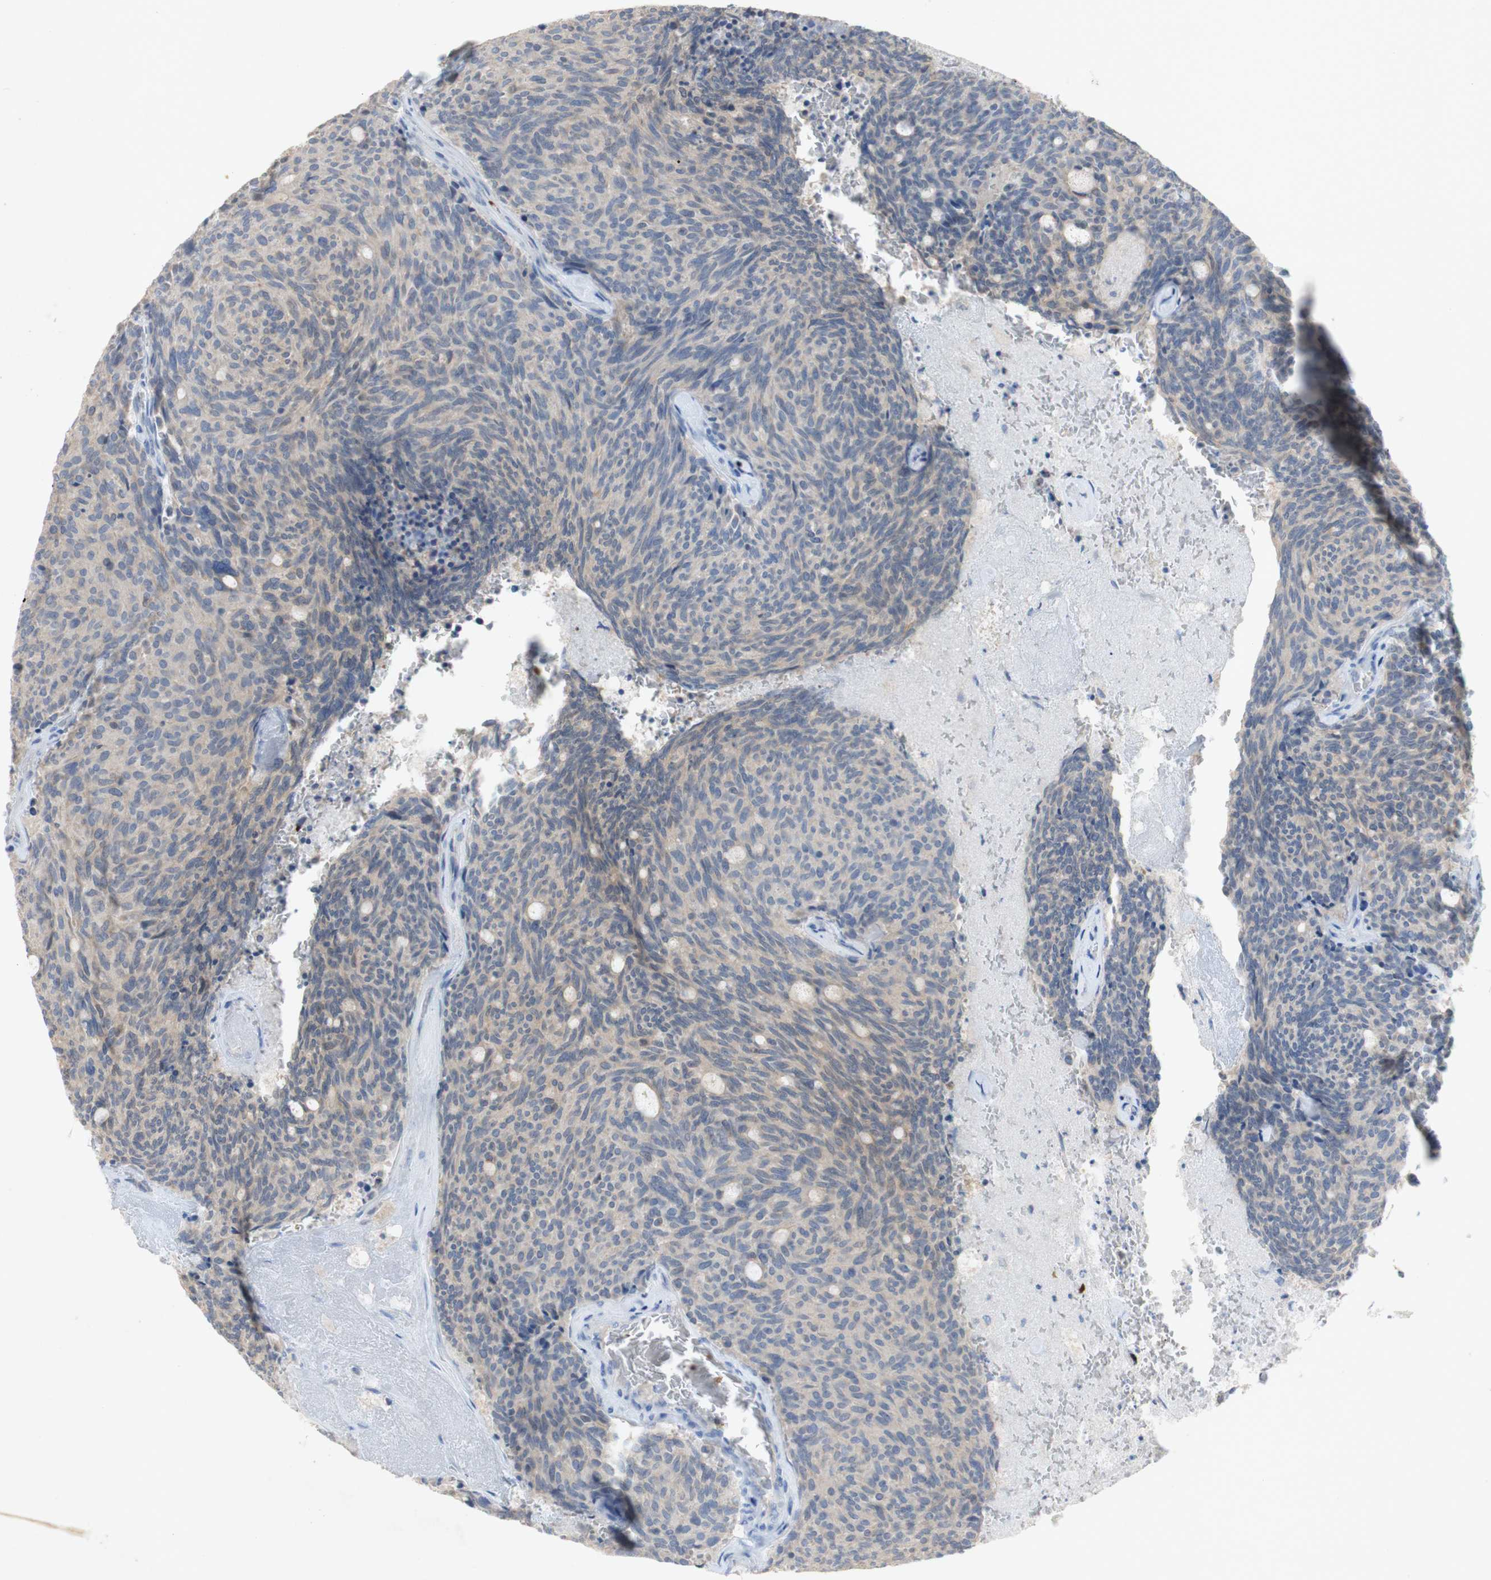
{"staining": {"intensity": "weak", "quantity": "<25%", "location": "none"}, "tissue": "carcinoid", "cell_type": "Tumor cells", "image_type": "cancer", "snomed": [{"axis": "morphology", "description": "Carcinoid, malignant, NOS"}, {"axis": "topography", "description": "Pancreas"}], "caption": "High power microscopy micrograph of an immunohistochemistry histopathology image of carcinoid, revealing no significant expression in tumor cells.", "gene": "EPO", "patient": {"sex": "female", "age": 54}}